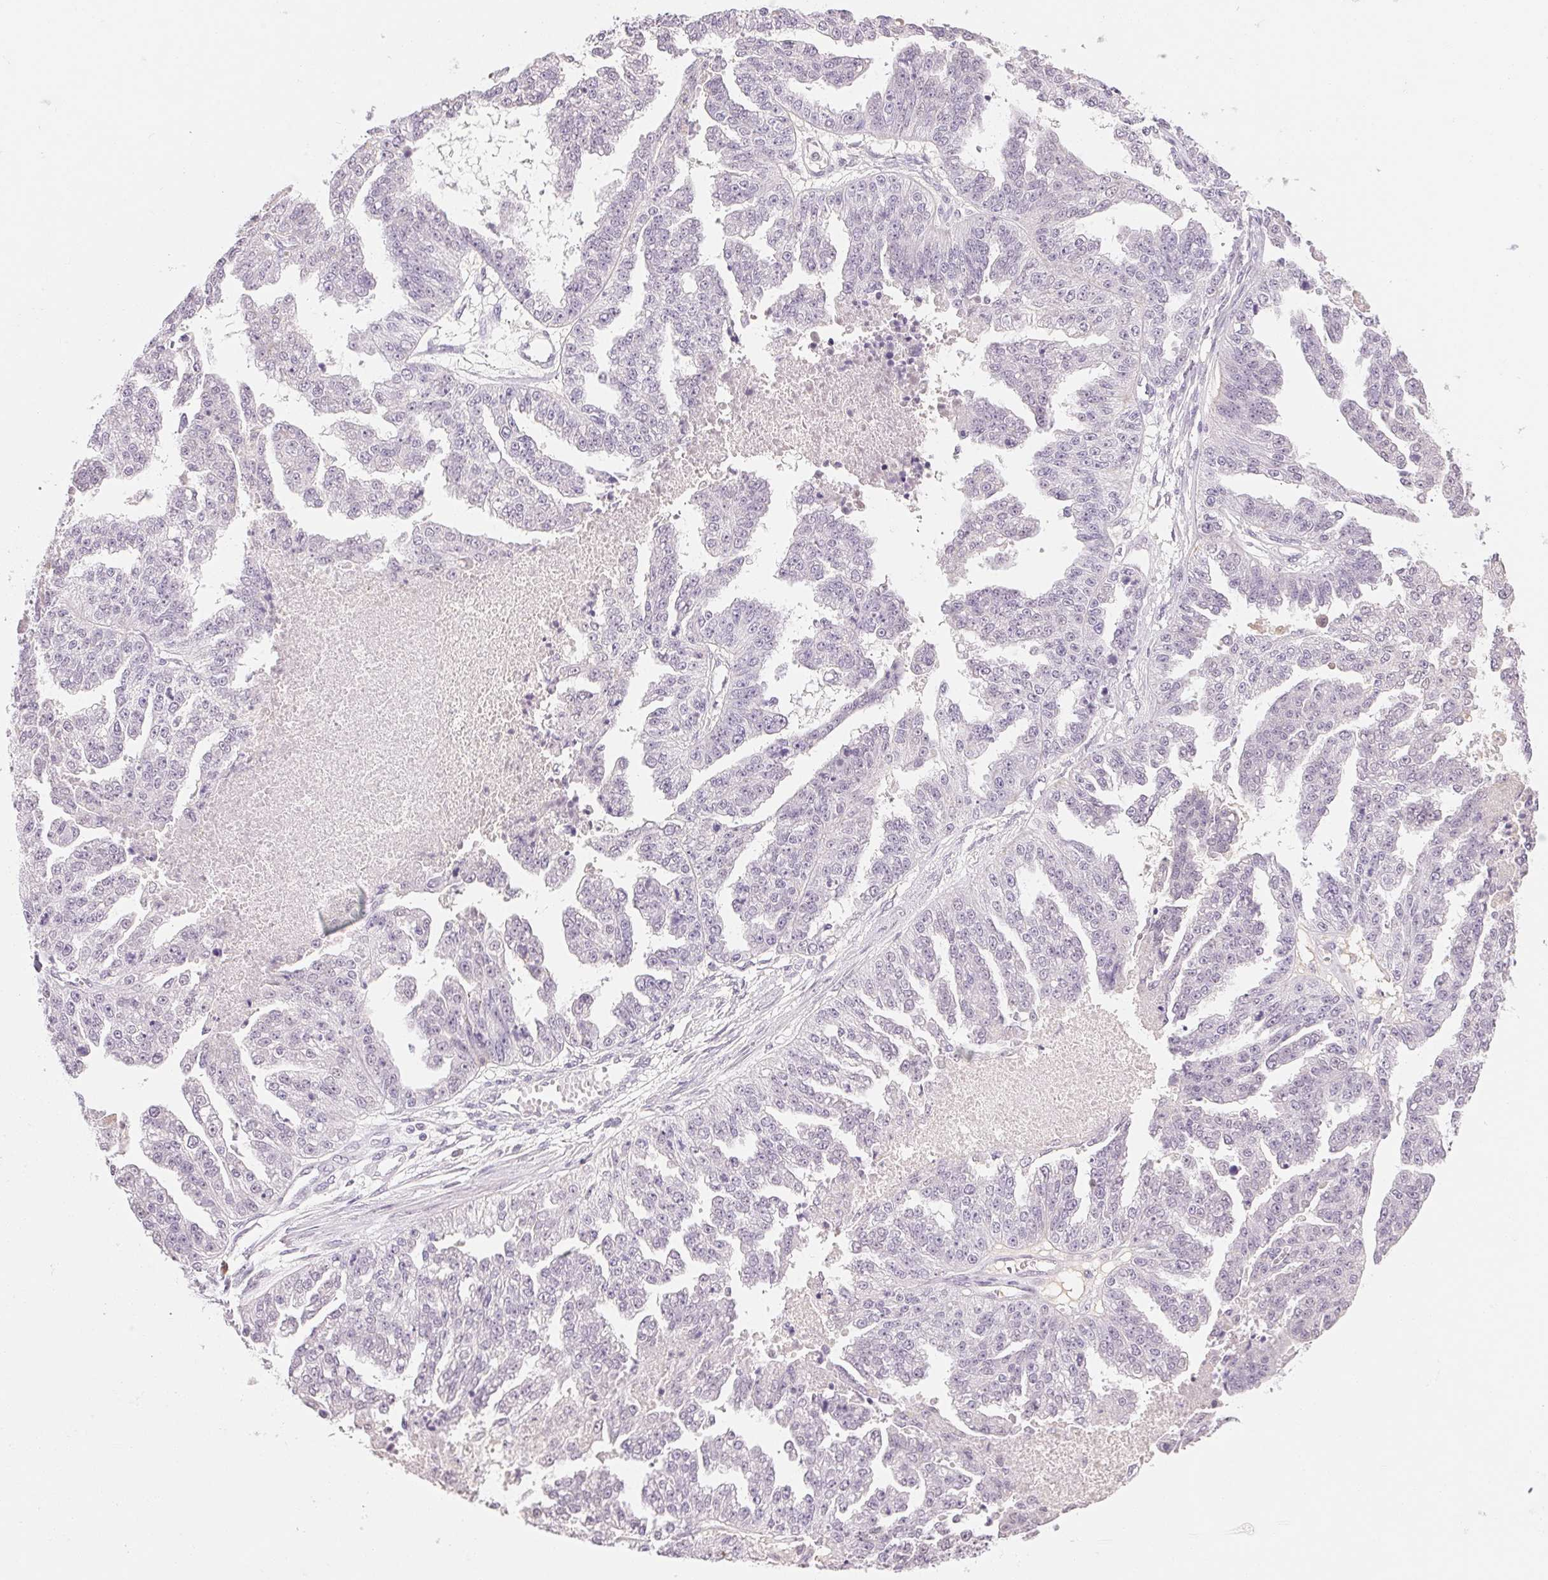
{"staining": {"intensity": "negative", "quantity": "none", "location": "none"}, "tissue": "ovarian cancer", "cell_type": "Tumor cells", "image_type": "cancer", "snomed": [{"axis": "morphology", "description": "Cystadenocarcinoma, serous, NOS"}, {"axis": "topography", "description": "Ovary"}], "caption": "Serous cystadenocarcinoma (ovarian) was stained to show a protein in brown. There is no significant staining in tumor cells. Brightfield microscopy of immunohistochemistry (IHC) stained with DAB (3,3'-diaminobenzidine) (brown) and hematoxylin (blue), captured at high magnification.", "gene": "FNDC4", "patient": {"sex": "female", "age": 58}}